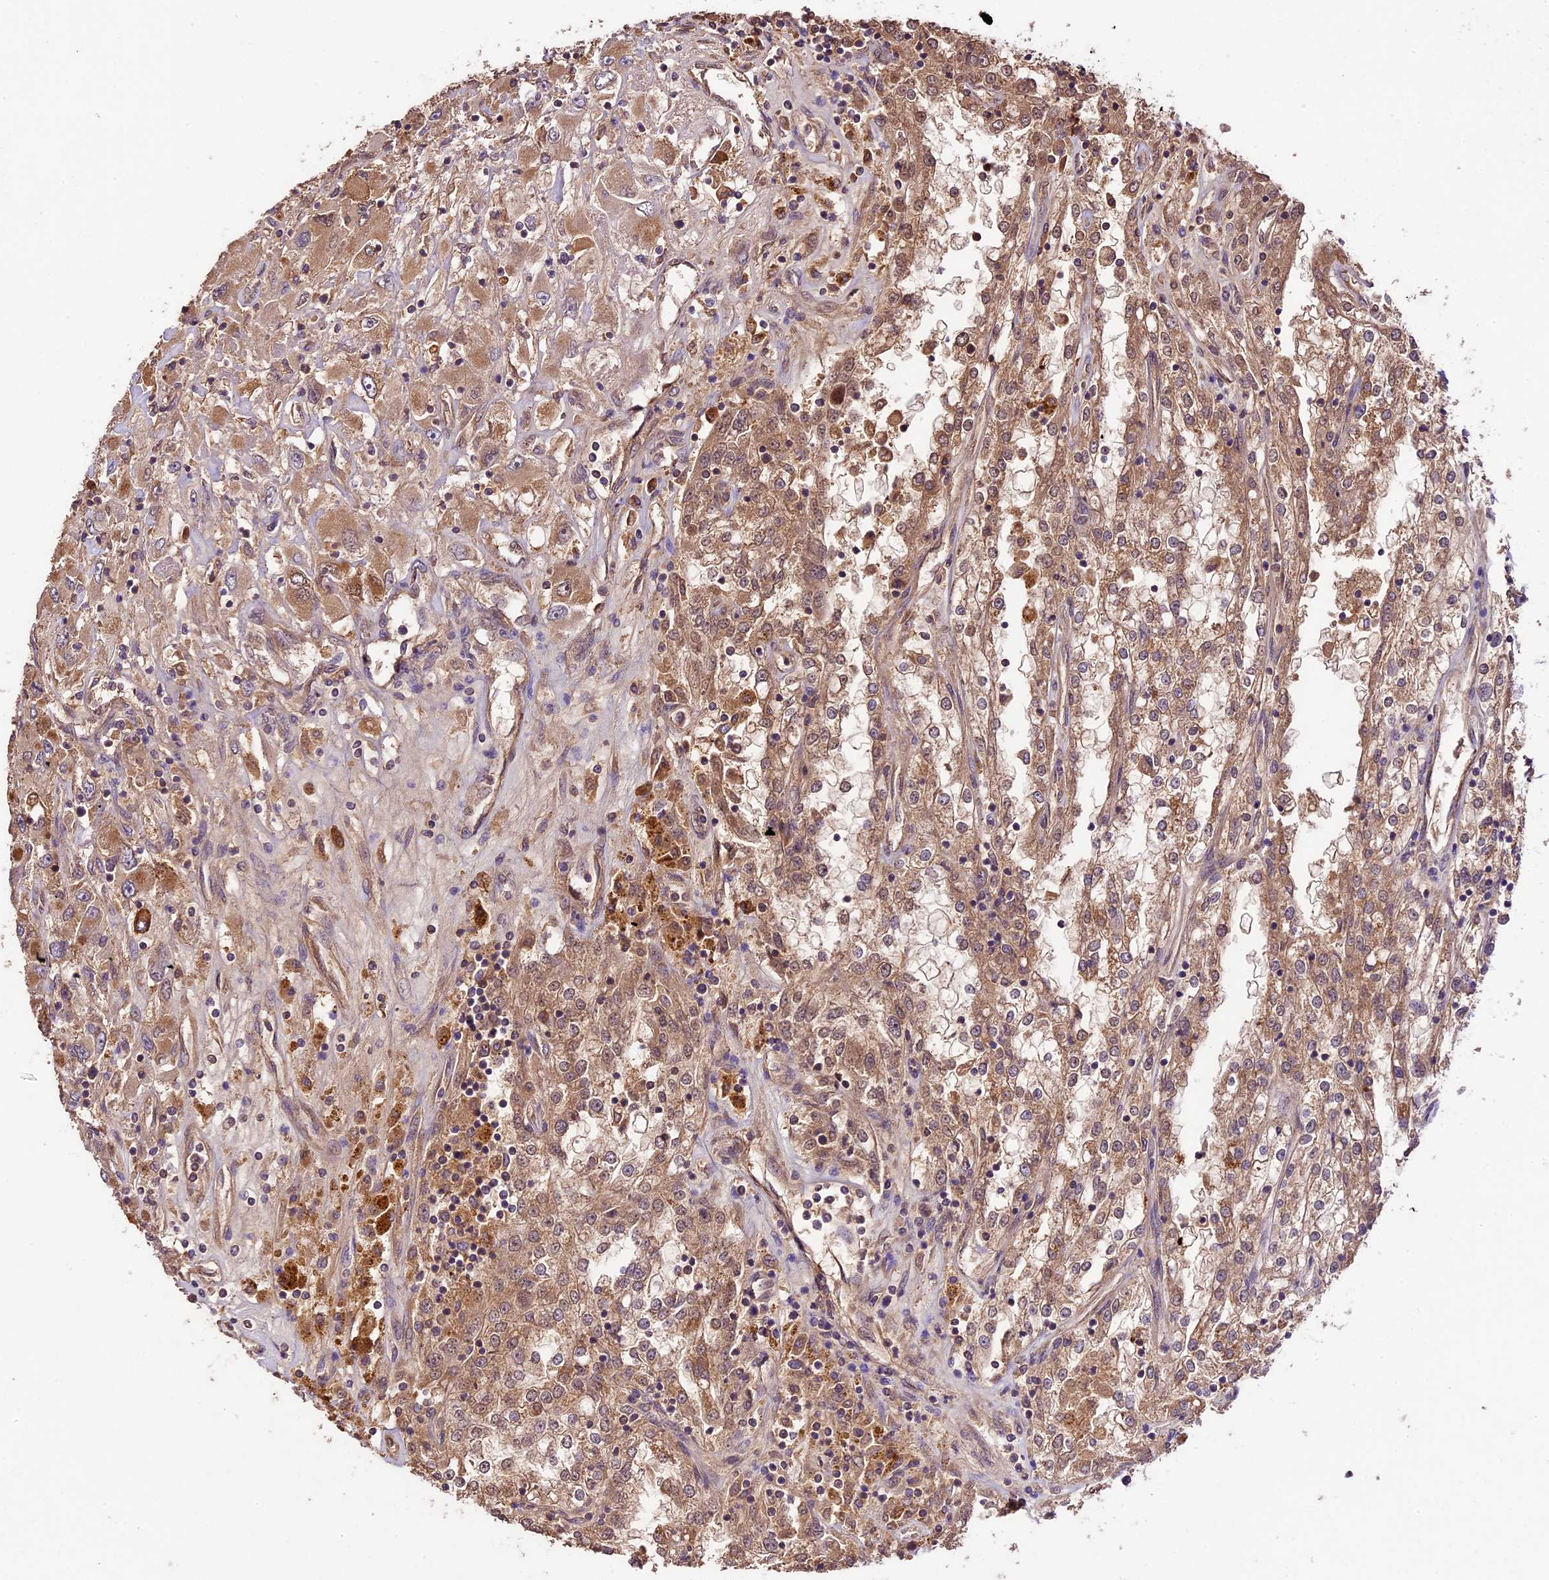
{"staining": {"intensity": "moderate", "quantity": ">75%", "location": "cytoplasmic/membranous"}, "tissue": "renal cancer", "cell_type": "Tumor cells", "image_type": "cancer", "snomed": [{"axis": "morphology", "description": "Adenocarcinoma, NOS"}, {"axis": "topography", "description": "Kidney"}], "caption": "The micrograph displays a brown stain indicating the presence of a protein in the cytoplasmic/membranous of tumor cells in renal adenocarcinoma.", "gene": "CRLF1", "patient": {"sex": "female", "age": 52}}